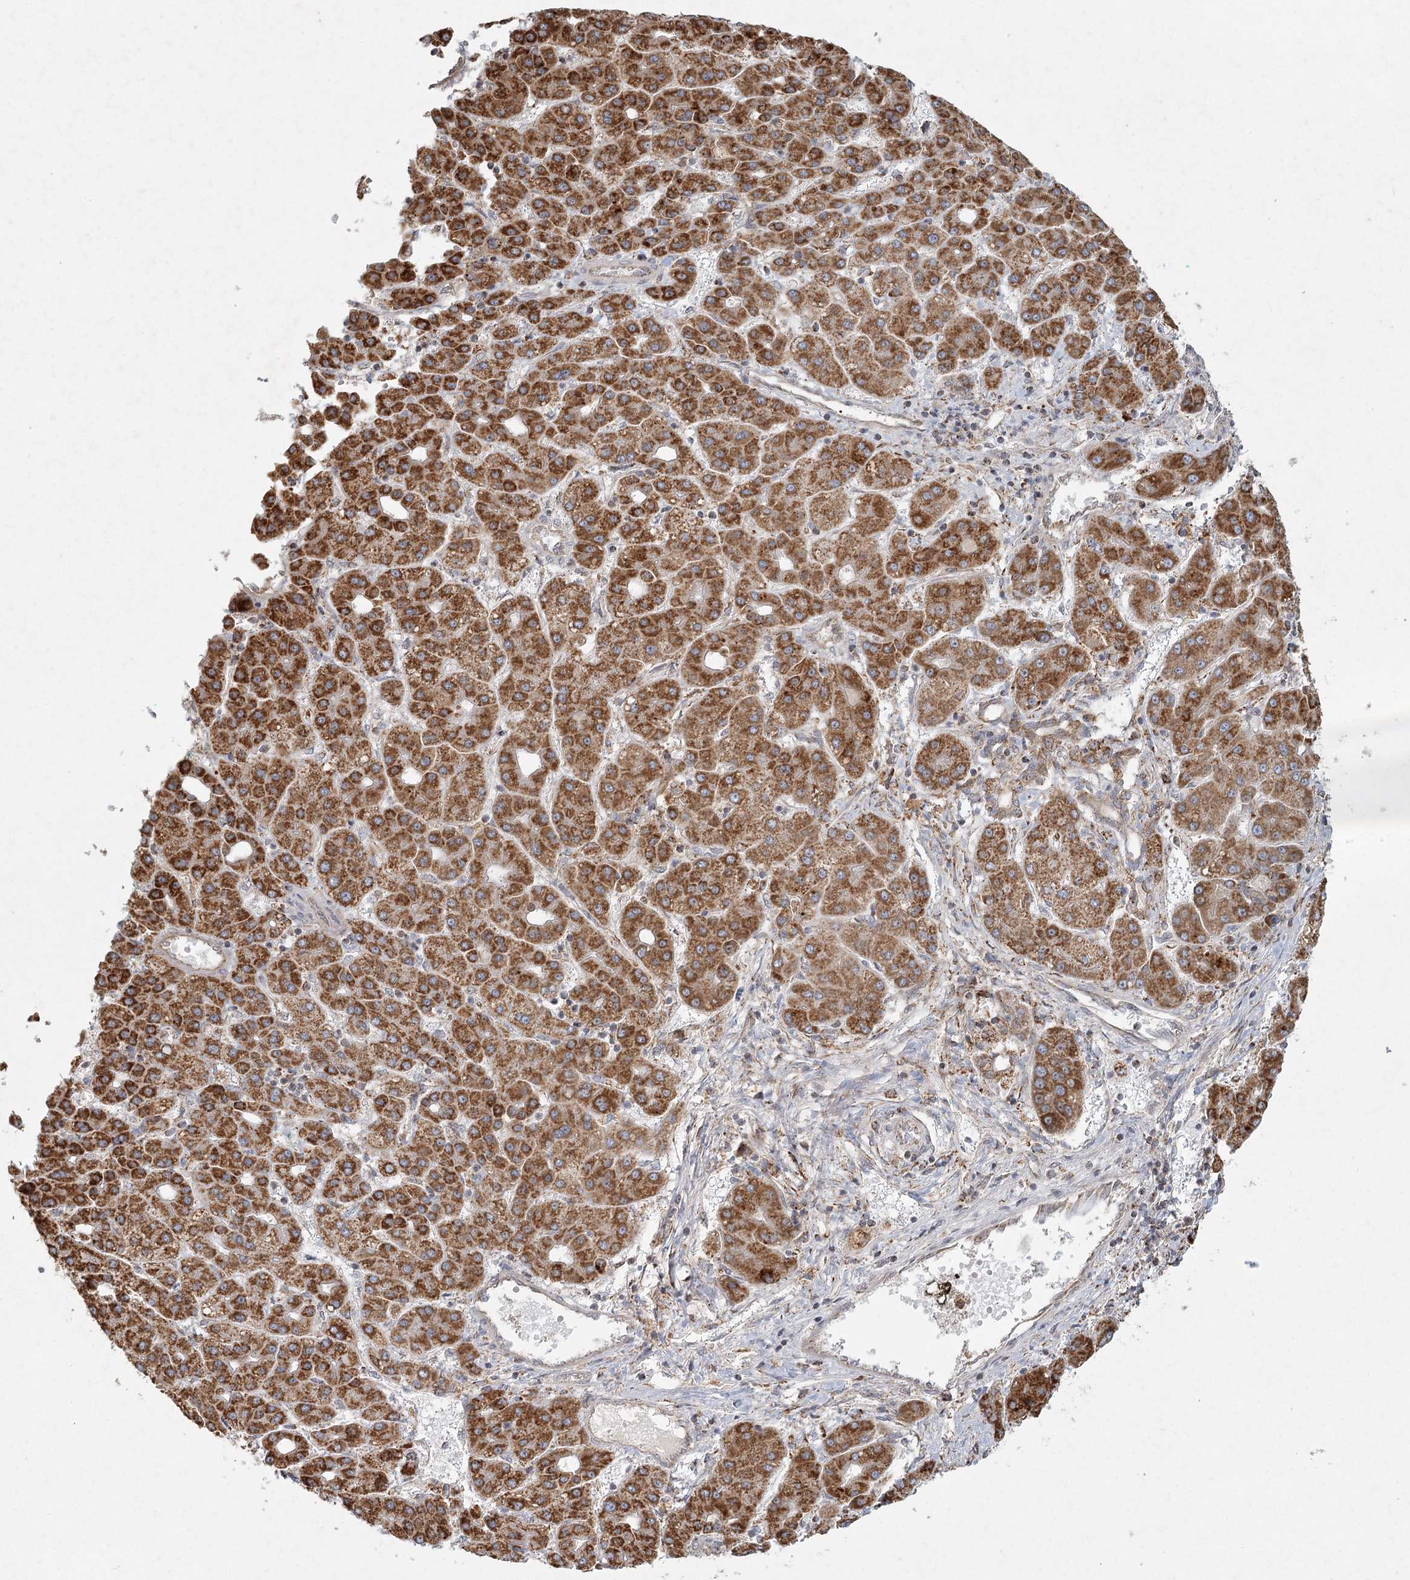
{"staining": {"intensity": "strong", "quantity": ">75%", "location": "cytoplasmic/membranous"}, "tissue": "liver cancer", "cell_type": "Tumor cells", "image_type": "cancer", "snomed": [{"axis": "morphology", "description": "Carcinoma, Hepatocellular, NOS"}, {"axis": "topography", "description": "Liver"}], "caption": "A histopathology image showing strong cytoplasmic/membranous expression in about >75% of tumor cells in liver cancer, as visualized by brown immunohistochemical staining.", "gene": "LACTB", "patient": {"sex": "male", "age": 65}}